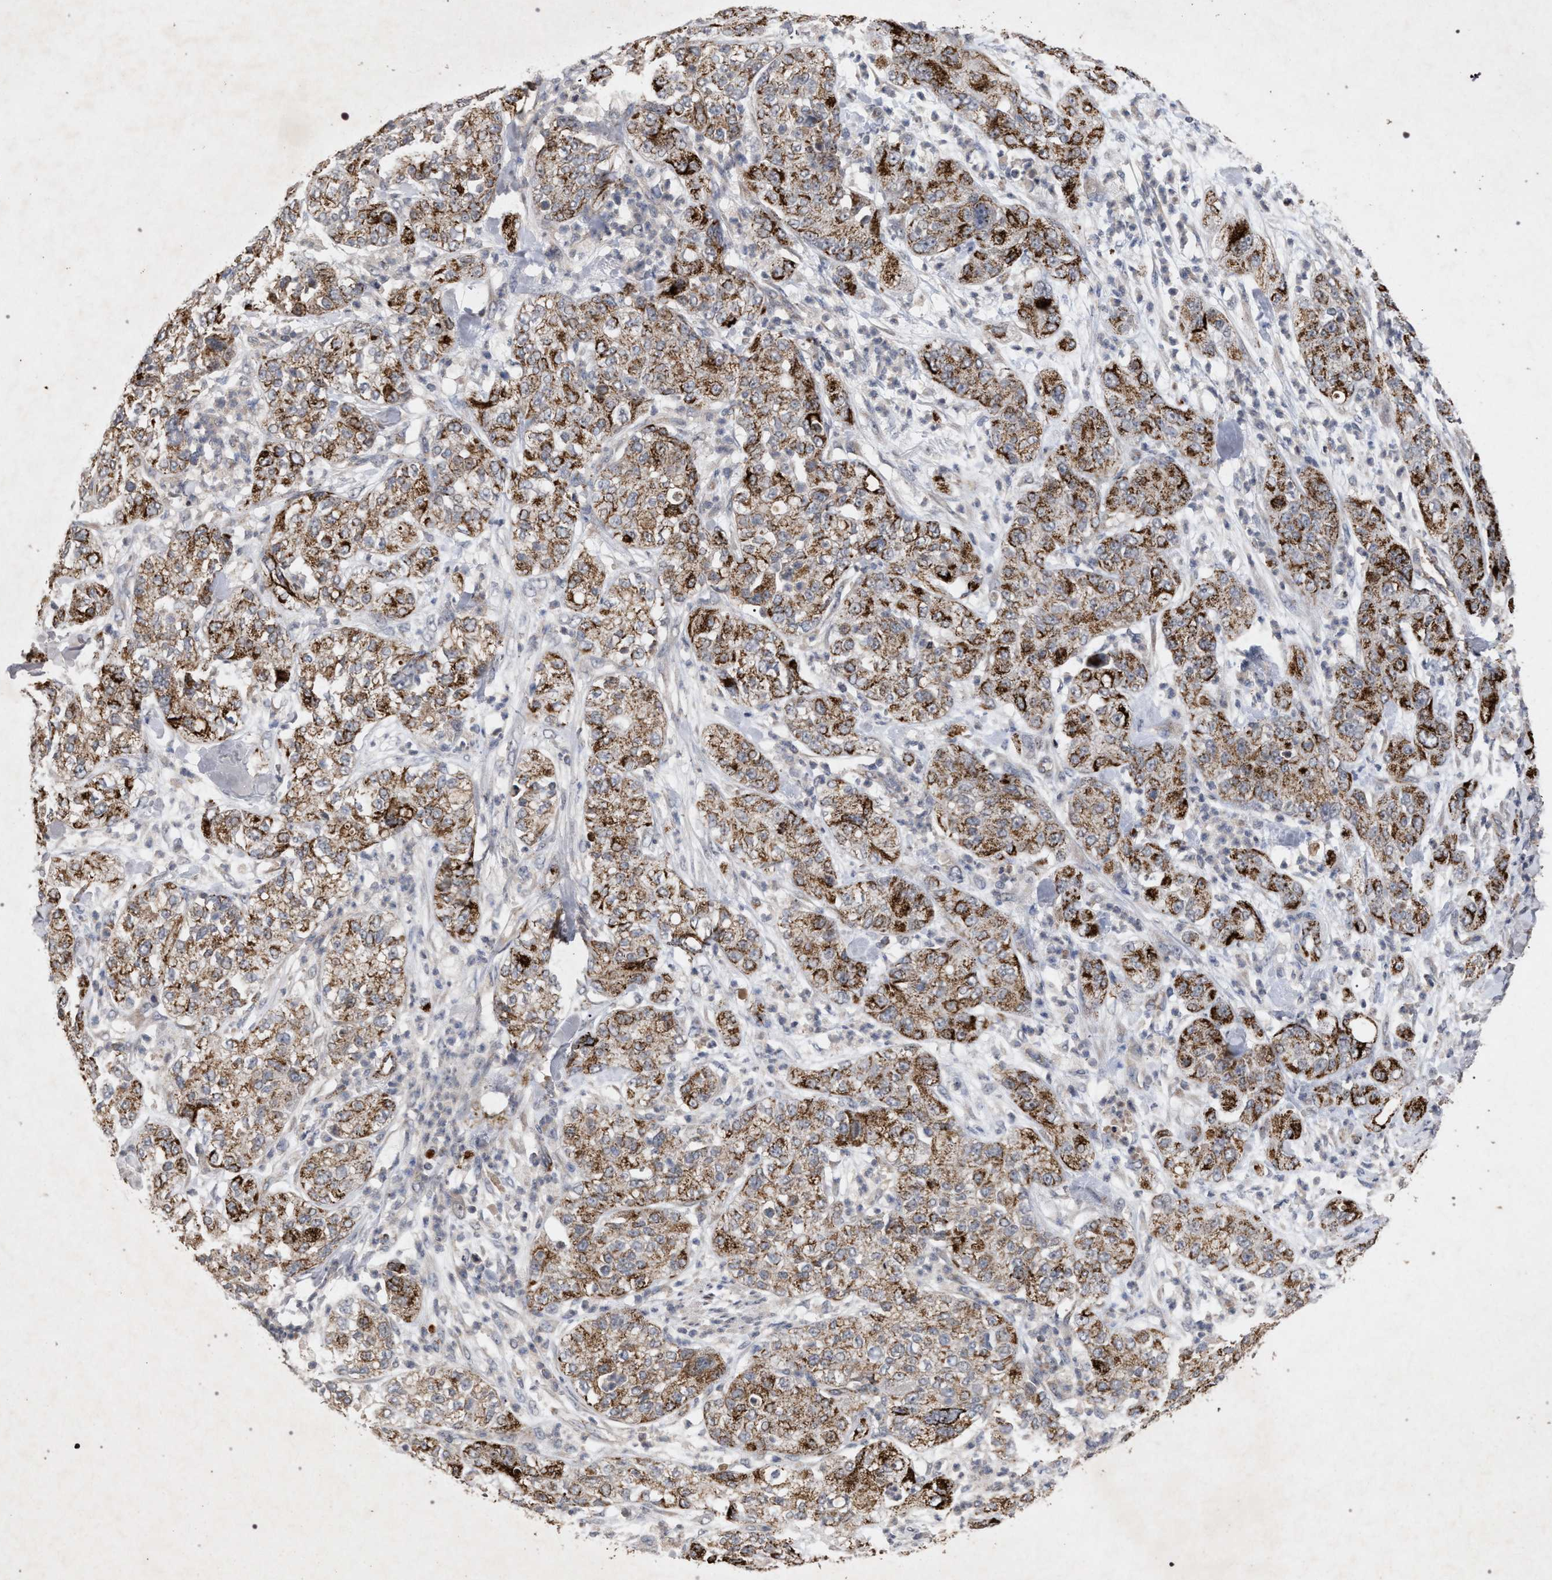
{"staining": {"intensity": "strong", "quantity": ">75%", "location": "cytoplasmic/membranous"}, "tissue": "pancreatic cancer", "cell_type": "Tumor cells", "image_type": "cancer", "snomed": [{"axis": "morphology", "description": "Adenocarcinoma, NOS"}, {"axis": "topography", "description": "Pancreas"}], "caption": "The photomicrograph displays immunohistochemical staining of pancreatic adenocarcinoma. There is strong cytoplasmic/membranous staining is seen in approximately >75% of tumor cells.", "gene": "PKD2L1", "patient": {"sex": "female", "age": 78}}